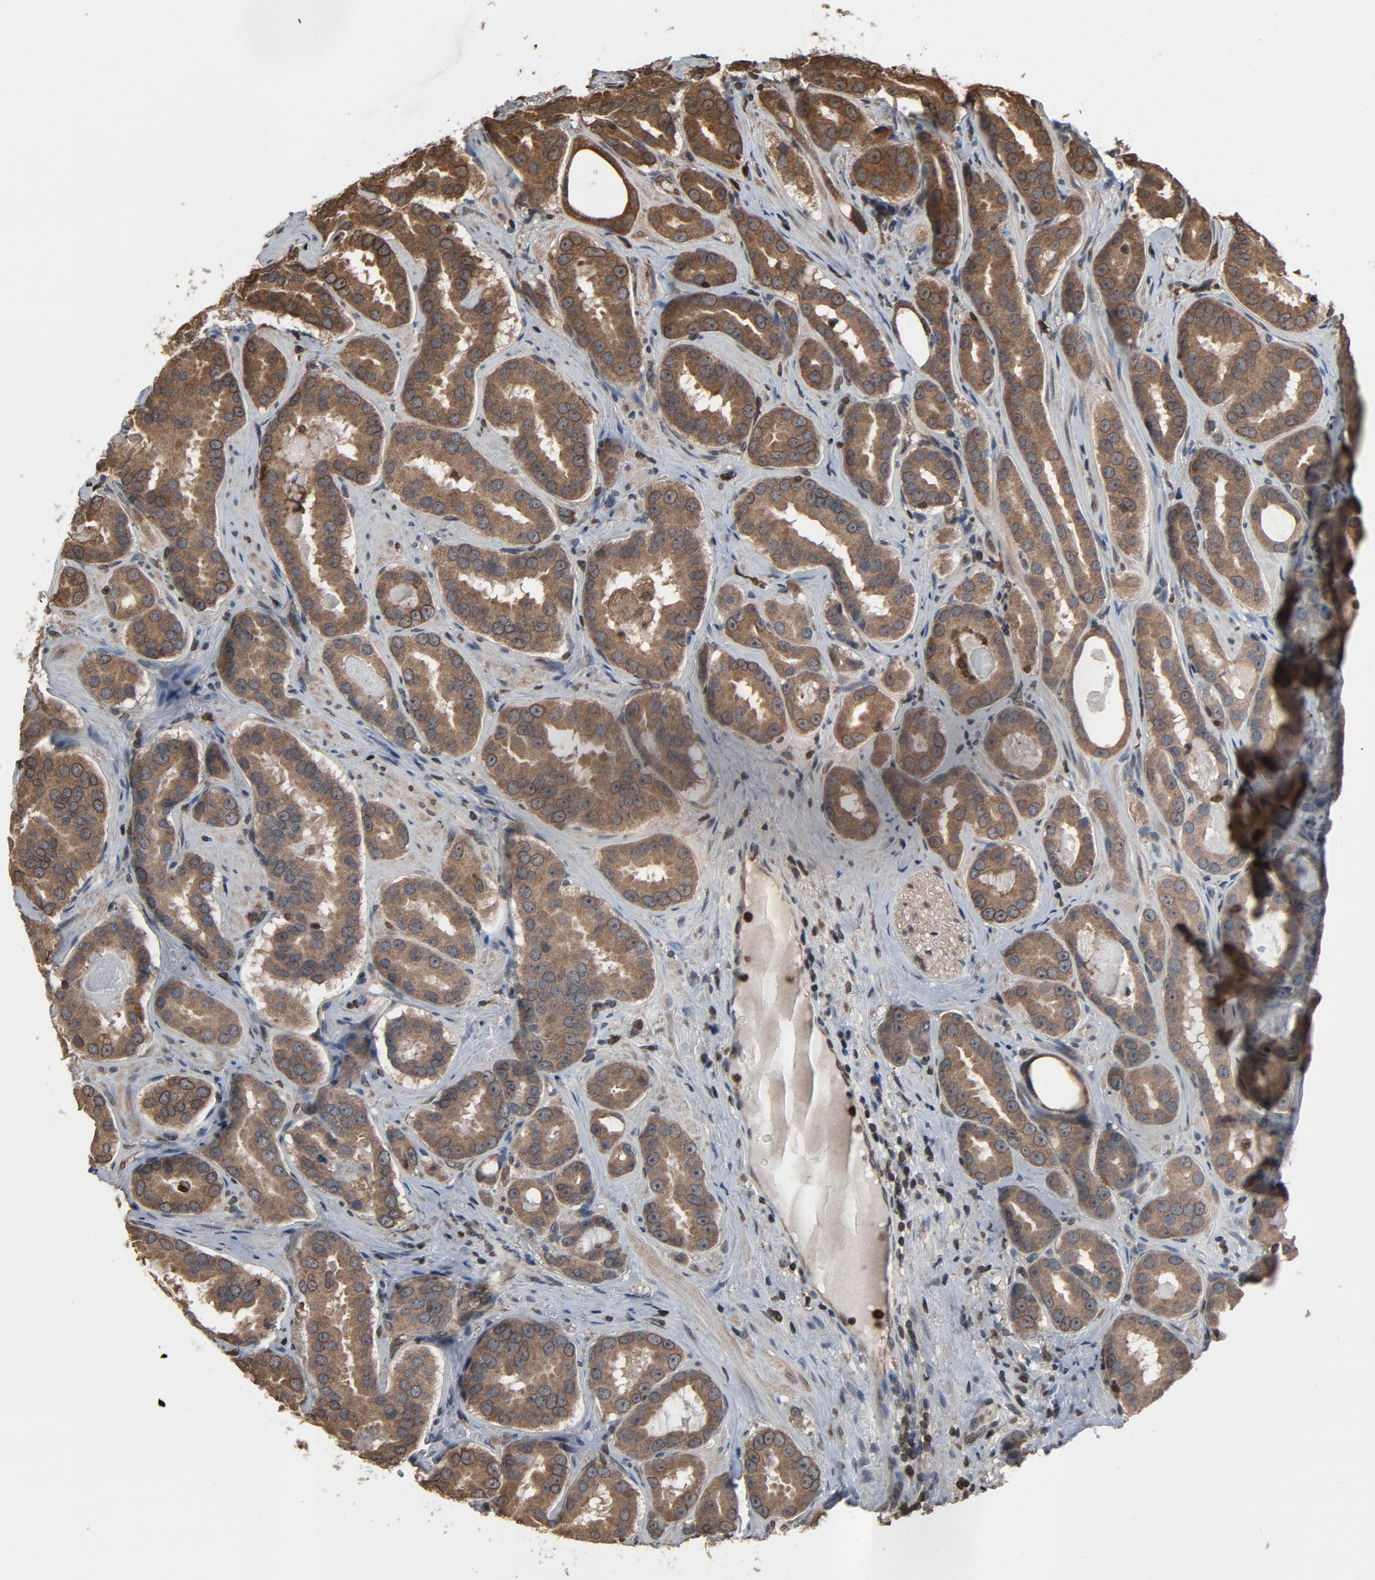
{"staining": {"intensity": "moderate", "quantity": ">75%", "location": "cytoplasmic/membranous,nuclear"}, "tissue": "prostate cancer", "cell_type": "Tumor cells", "image_type": "cancer", "snomed": [{"axis": "morphology", "description": "Adenocarcinoma, Low grade"}, {"axis": "topography", "description": "Prostate"}], "caption": "Prostate cancer stained for a protein reveals moderate cytoplasmic/membranous and nuclear positivity in tumor cells. The staining is performed using DAB (3,3'-diaminobenzidine) brown chromogen to label protein expression. The nuclei are counter-stained blue using hematoxylin.", "gene": "UBE2D1", "patient": {"sex": "male", "age": 59}}